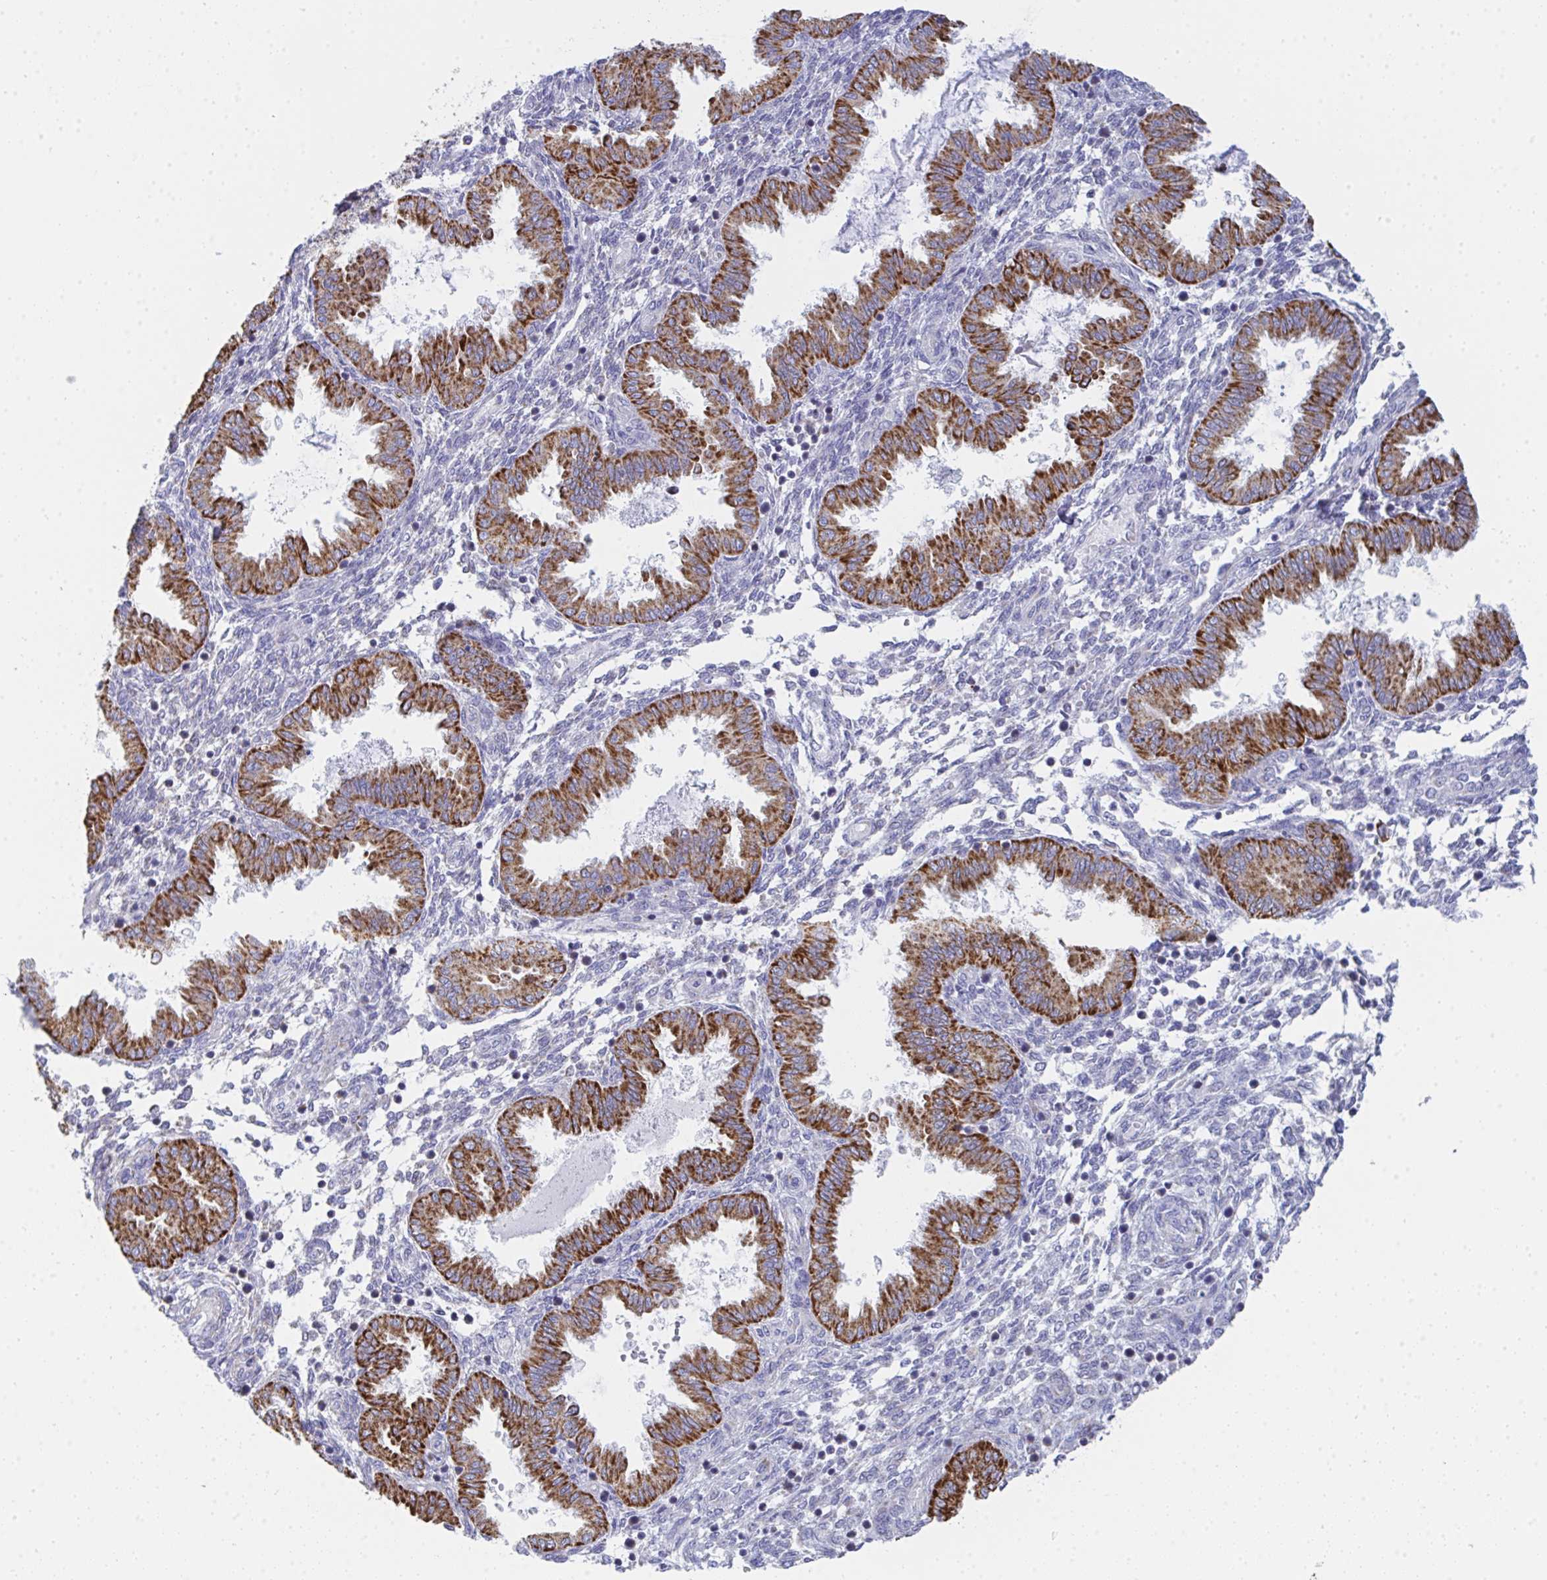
{"staining": {"intensity": "negative", "quantity": "none", "location": "none"}, "tissue": "endometrium", "cell_type": "Cells in endometrial stroma", "image_type": "normal", "snomed": [{"axis": "morphology", "description": "Normal tissue, NOS"}, {"axis": "topography", "description": "Endometrium"}], "caption": "This is an immunohistochemistry photomicrograph of normal endometrium. There is no staining in cells in endometrial stroma.", "gene": "AIFM1", "patient": {"sex": "female", "age": 33}}